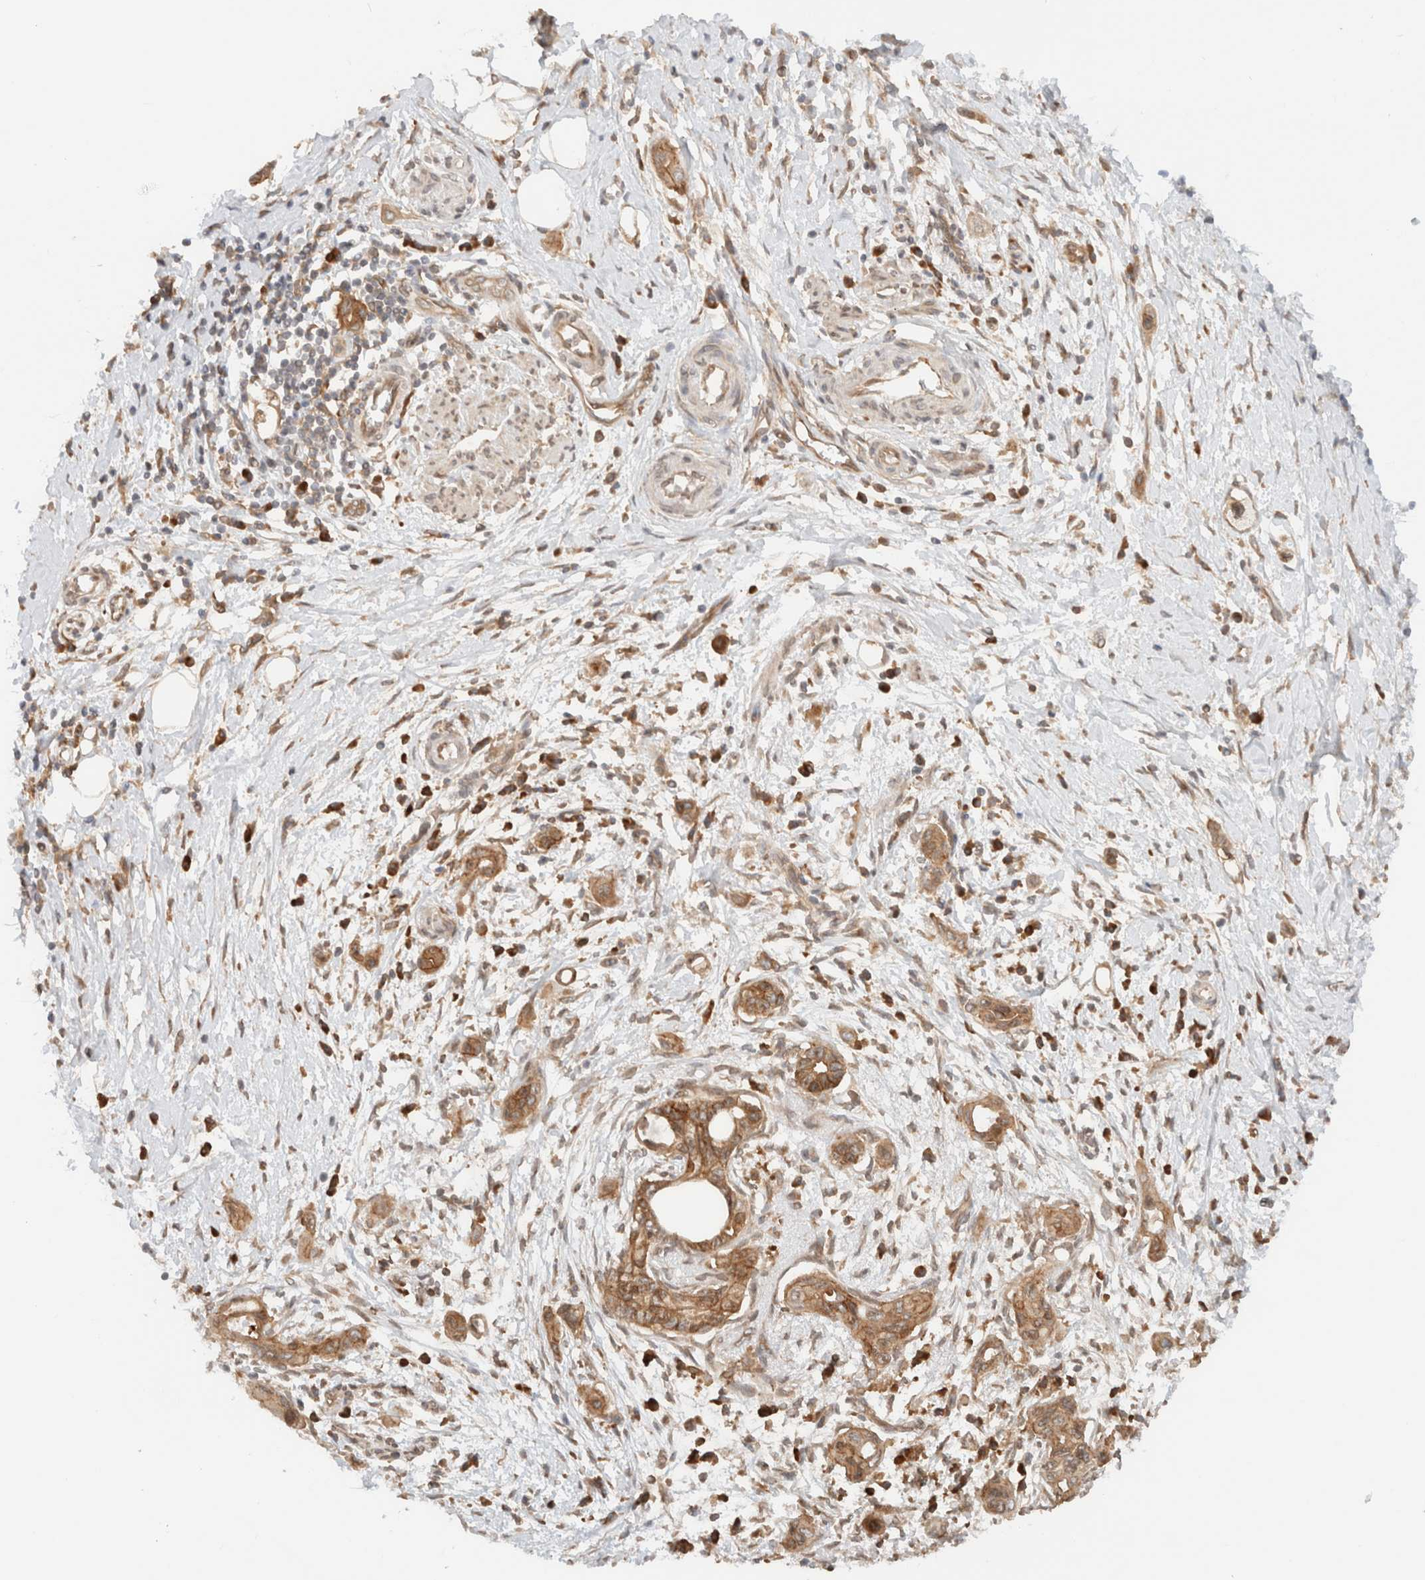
{"staining": {"intensity": "moderate", "quantity": ">75%", "location": "cytoplasmic/membranous"}, "tissue": "pancreatic cancer", "cell_type": "Tumor cells", "image_type": "cancer", "snomed": [{"axis": "morphology", "description": "Adenocarcinoma, NOS"}, {"axis": "topography", "description": "Pancreas"}], "caption": "High-power microscopy captured an immunohistochemistry photomicrograph of adenocarcinoma (pancreatic), revealing moderate cytoplasmic/membranous positivity in about >75% of tumor cells.", "gene": "ARFGEF2", "patient": {"sex": "male", "age": 59}}